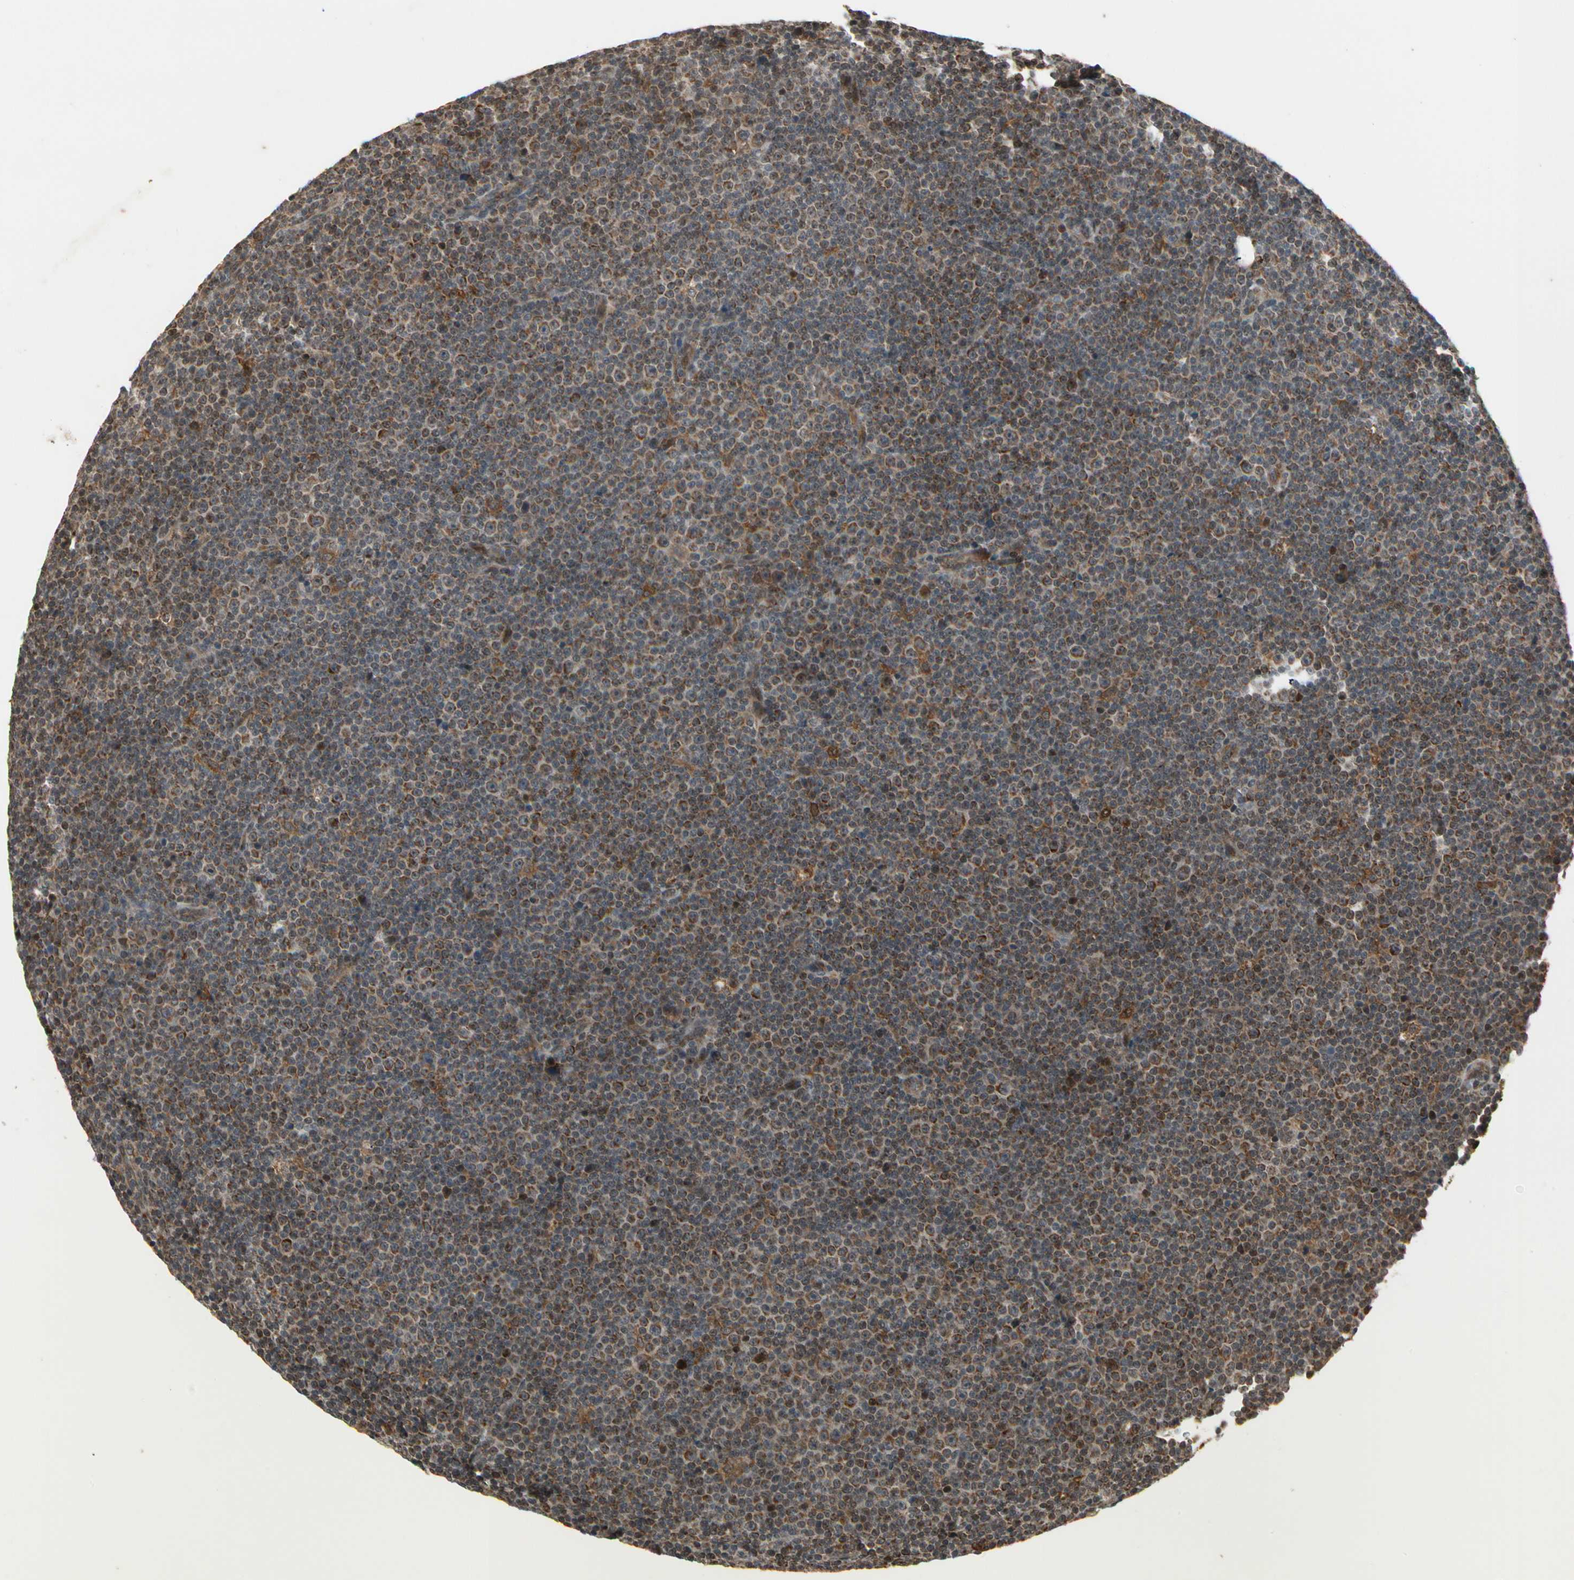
{"staining": {"intensity": "moderate", "quantity": "25%-75%", "location": "cytoplasmic/membranous"}, "tissue": "lymphoma", "cell_type": "Tumor cells", "image_type": "cancer", "snomed": [{"axis": "morphology", "description": "Malignant lymphoma, non-Hodgkin's type, Low grade"}, {"axis": "topography", "description": "Lymph node"}], "caption": "IHC of human lymphoma displays medium levels of moderate cytoplasmic/membranous expression in about 25%-75% of tumor cells.", "gene": "GLUL", "patient": {"sex": "female", "age": 67}}